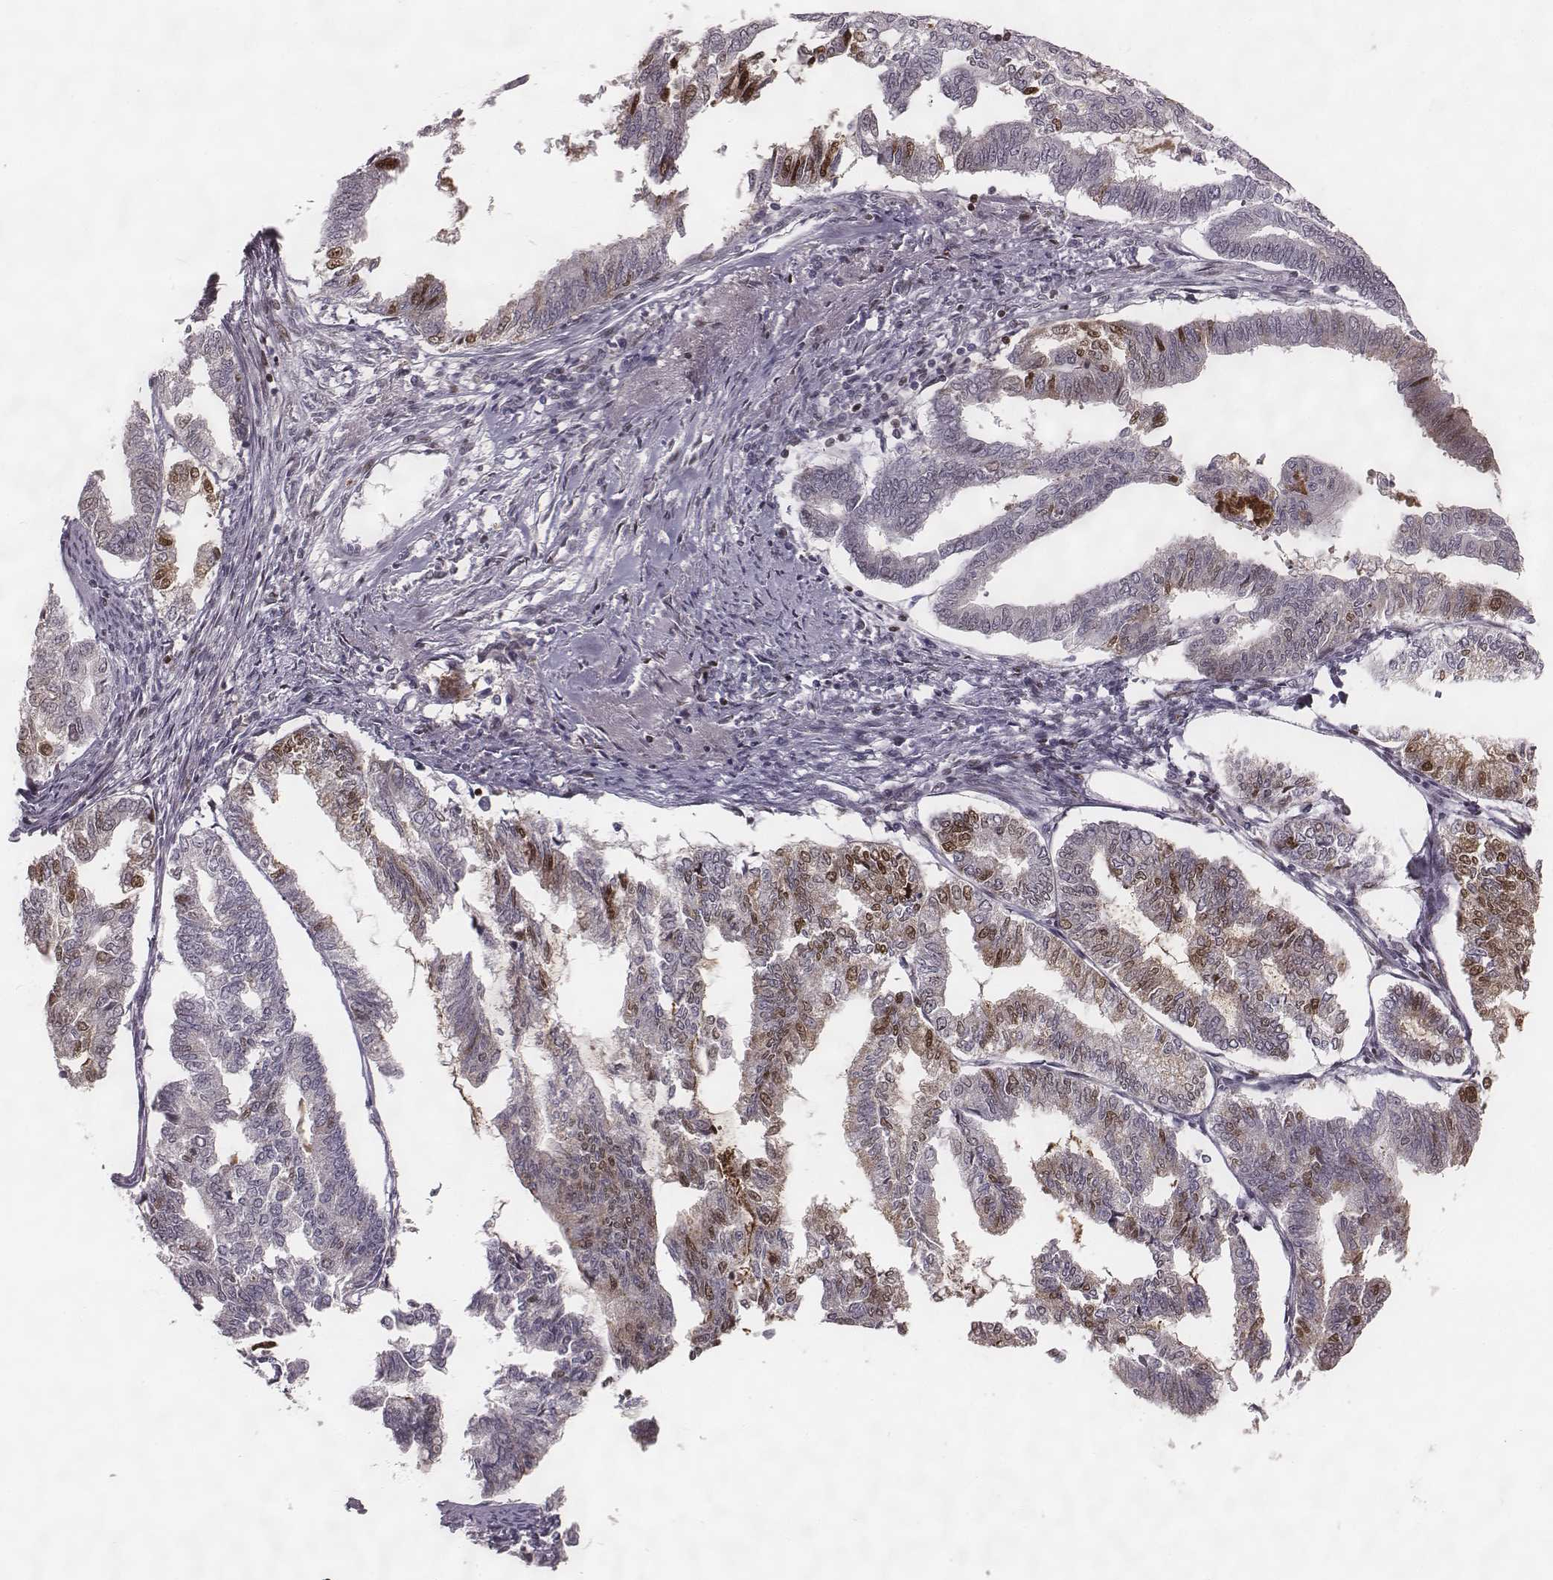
{"staining": {"intensity": "moderate", "quantity": "<25%", "location": "nuclear"}, "tissue": "endometrial cancer", "cell_type": "Tumor cells", "image_type": "cancer", "snomed": [{"axis": "morphology", "description": "Adenocarcinoma, NOS"}, {"axis": "topography", "description": "Endometrium"}], "caption": "Brown immunohistochemical staining in human endometrial cancer (adenocarcinoma) reveals moderate nuclear positivity in approximately <25% of tumor cells.", "gene": "NDC1", "patient": {"sex": "female", "age": 79}}